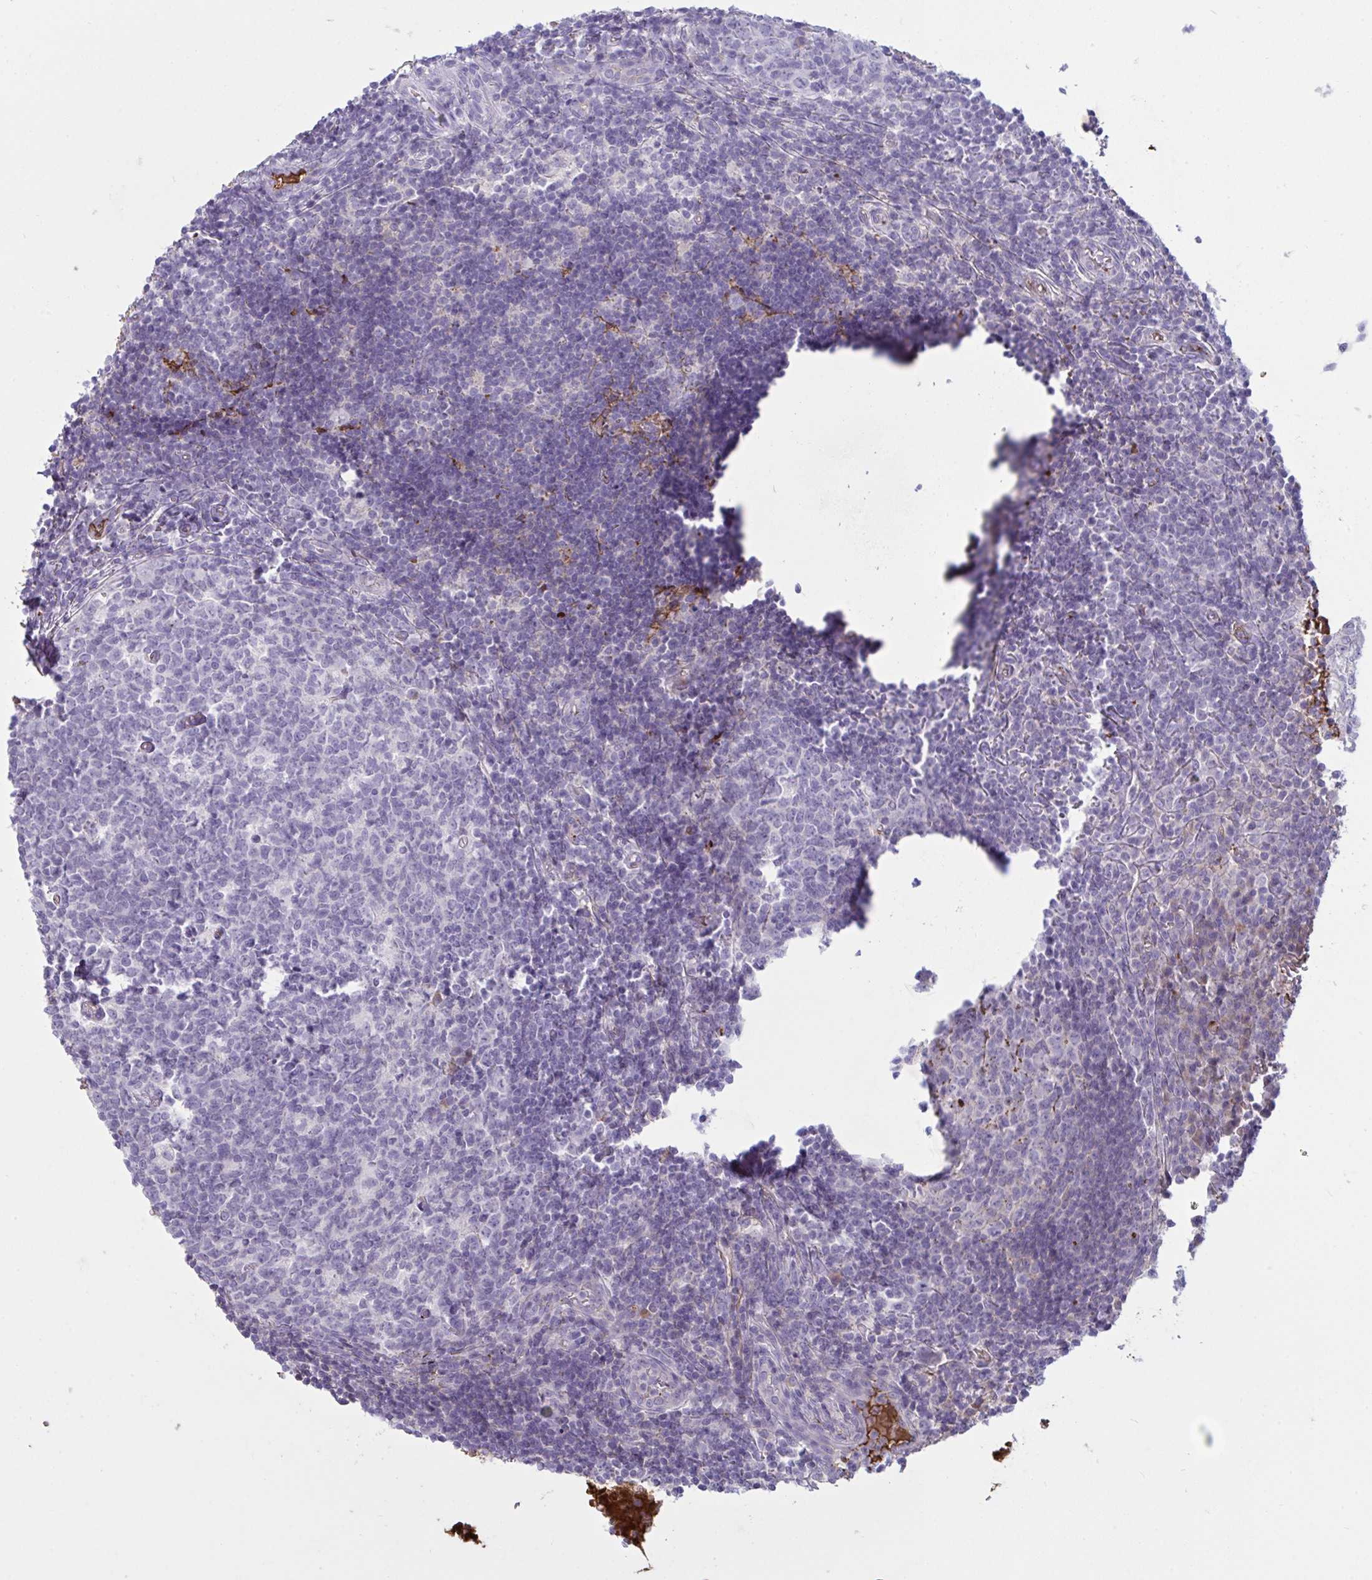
{"staining": {"intensity": "negative", "quantity": "none", "location": "none"}, "tissue": "appendix", "cell_type": "Glandular cells", "image_type": "normal", "snomed": [{"axis": "morphology", "description": "Normal tissue, NOS"}, {"axis": "topography", "description": "Appendix"}], "caption": "The photomicrograph demonstrates no significant staining in glandular cells of appendix. (Brightfield microscopy of DAB IHC at high magnification).", "gene": "IL1R1", "patient": {"sex": "male", "age": 18}}